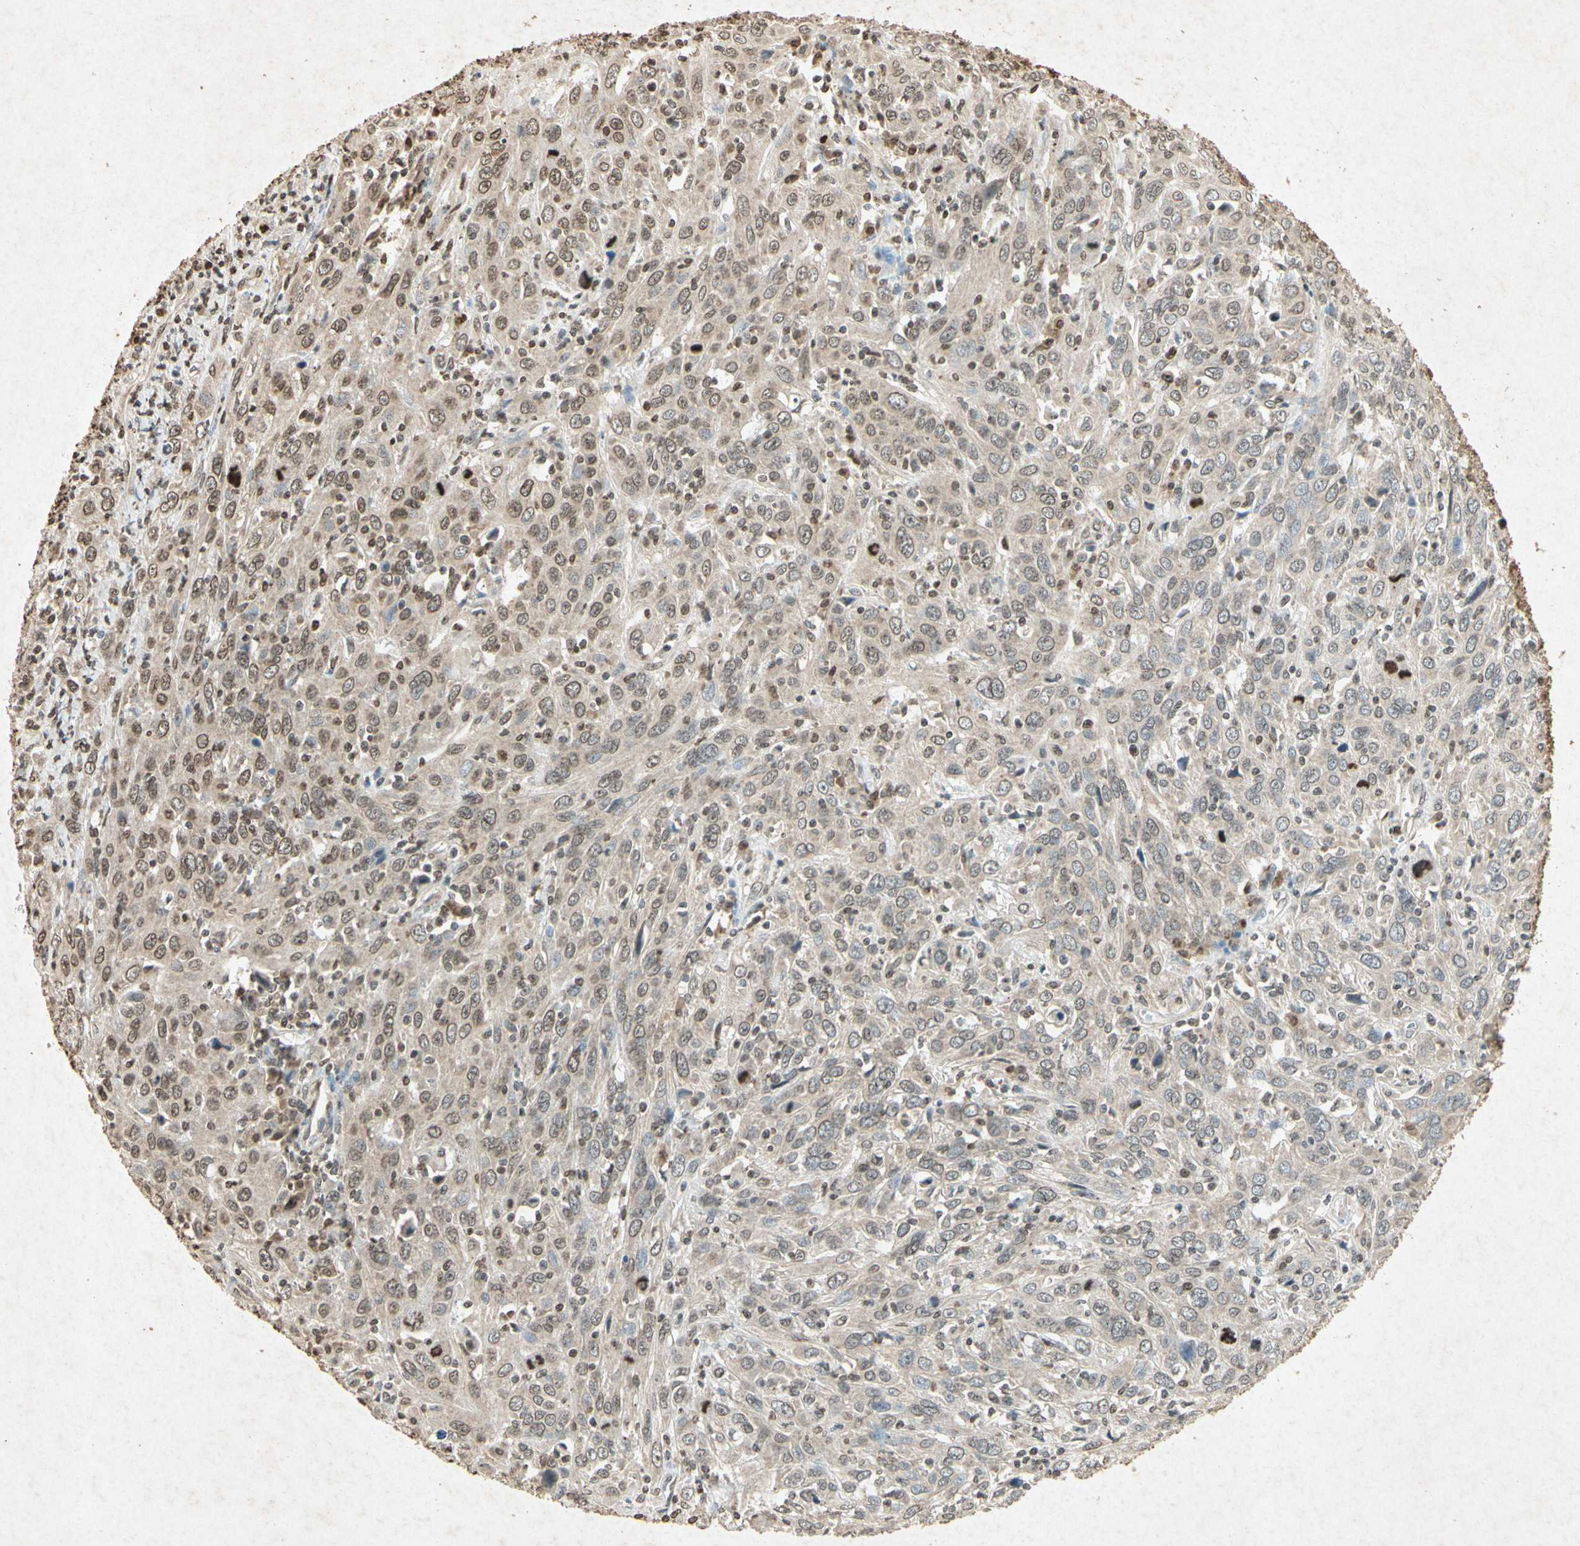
{"staining": {"intensity": "weak", "quantity": ">75%", "location": "cytoplasmic/membranous"}, "tissue": "cervical cancer", "cell_type": "Tumor cells", "image_type": "cancer", "snomed": [{"axis": "morphology", "description": "Squamous cell carcinoma, NOS"}, {"axis": "topography", "description": "Cervix"}], "caption": "Human cervical squamous cell carcinoma stained with a protein marker demonstrates weak staining in tumor cells.", "gene": "MSRB1", "patient": {"sex": "female", "age": 46}}